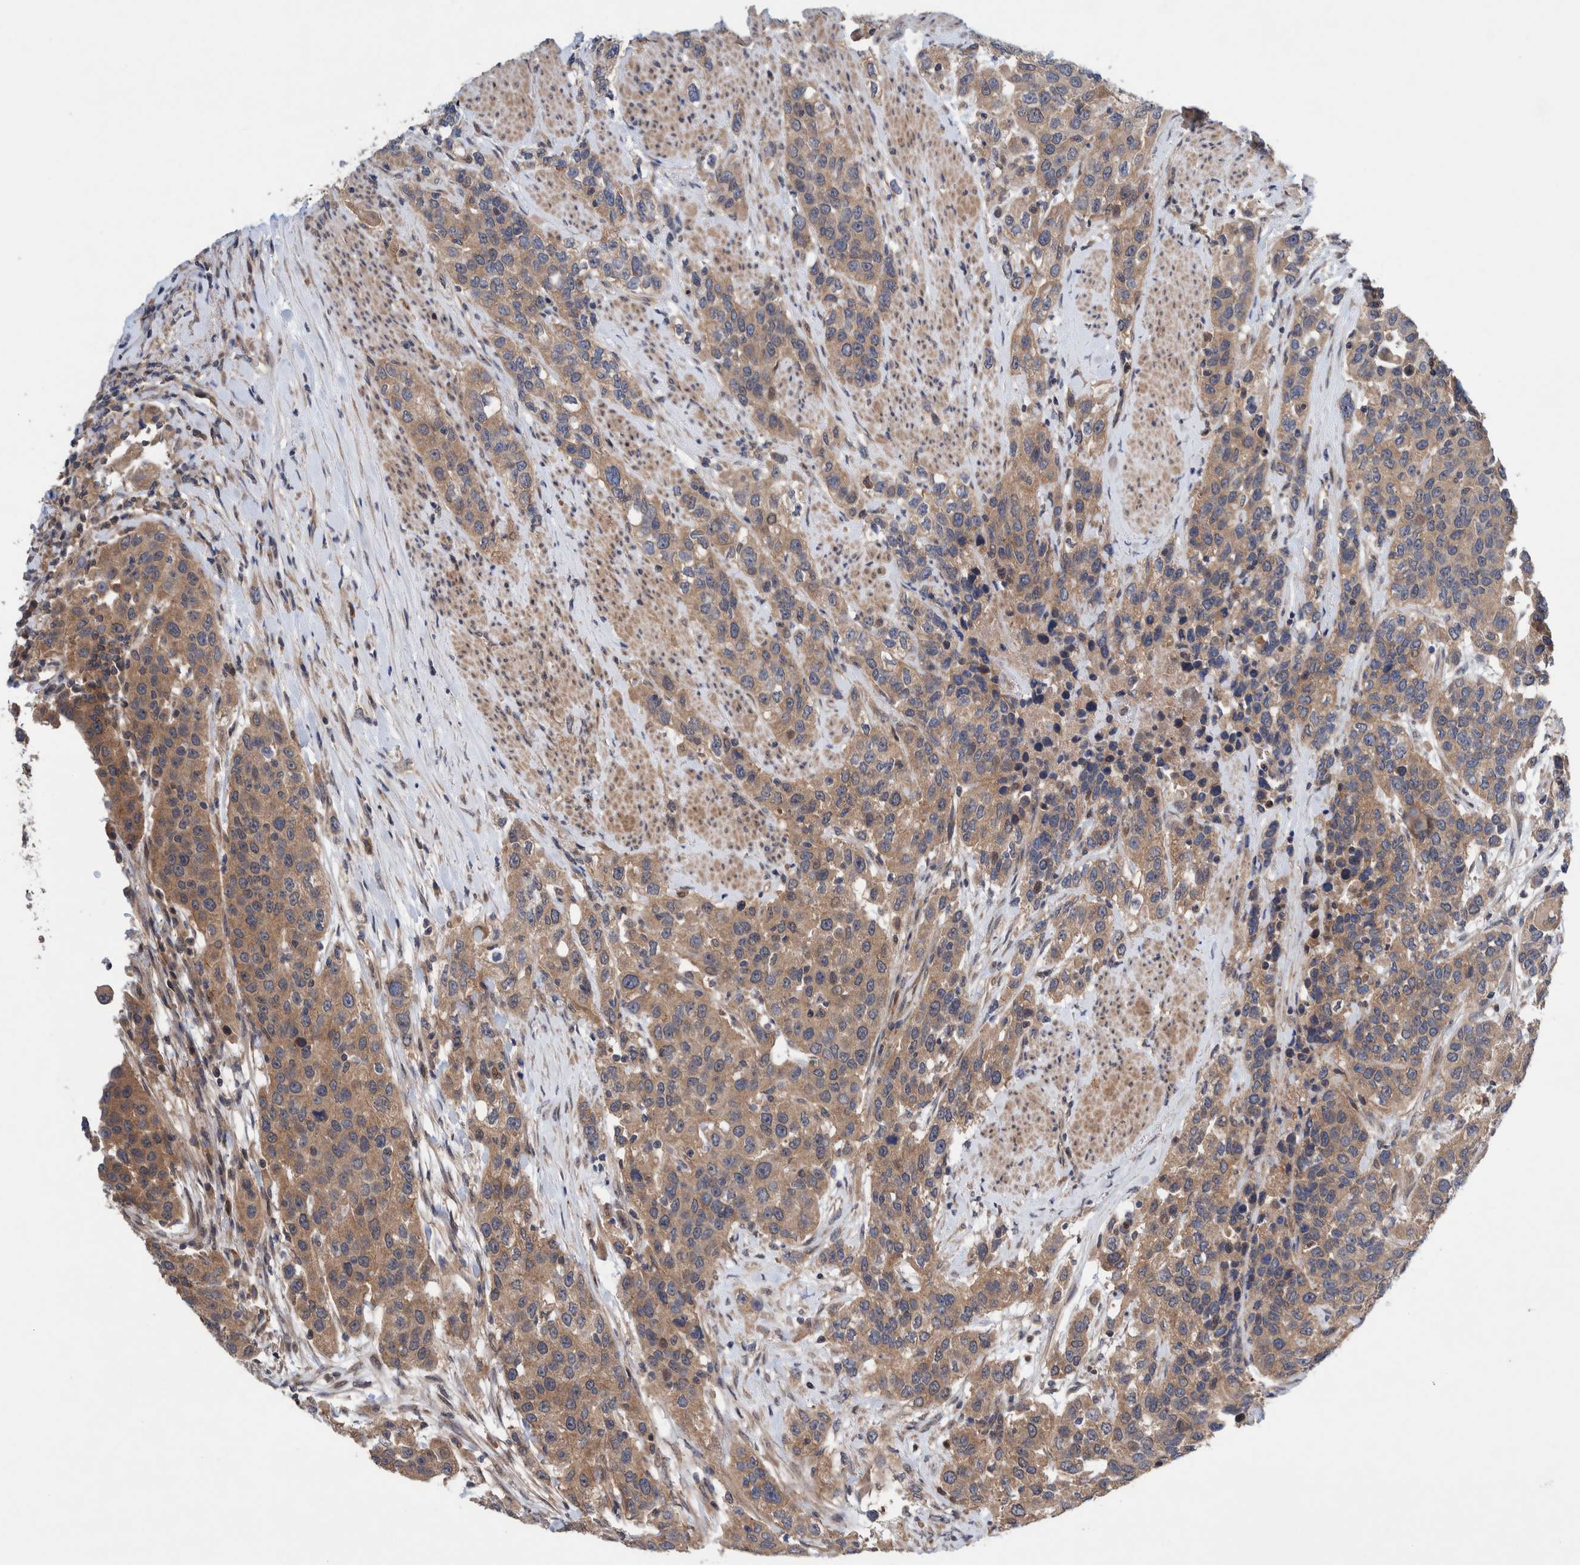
{"staining": {"intensity": "weak", "quantity": ">75%", "location": "cytoplasmic/membranous"}, "tissue": "urothelial cancer", "cell_type": "Tumor cells", "image_type": "cancer", "snomed": [{"axis": "morphology", "description": "Urothelial carcinoma, High grade"}, {"axis": "topography", "description": "Urinary bladder"}], "caption": "There is low levels of weak cytoplasmic/membranous staining in tumor cells of urothelial carcinoma (high-grade), as demonstrated by immunohistochemical staining (brown color).", "gene": "PIK3R6", "patient": {"sex": "female", "age": 80}}